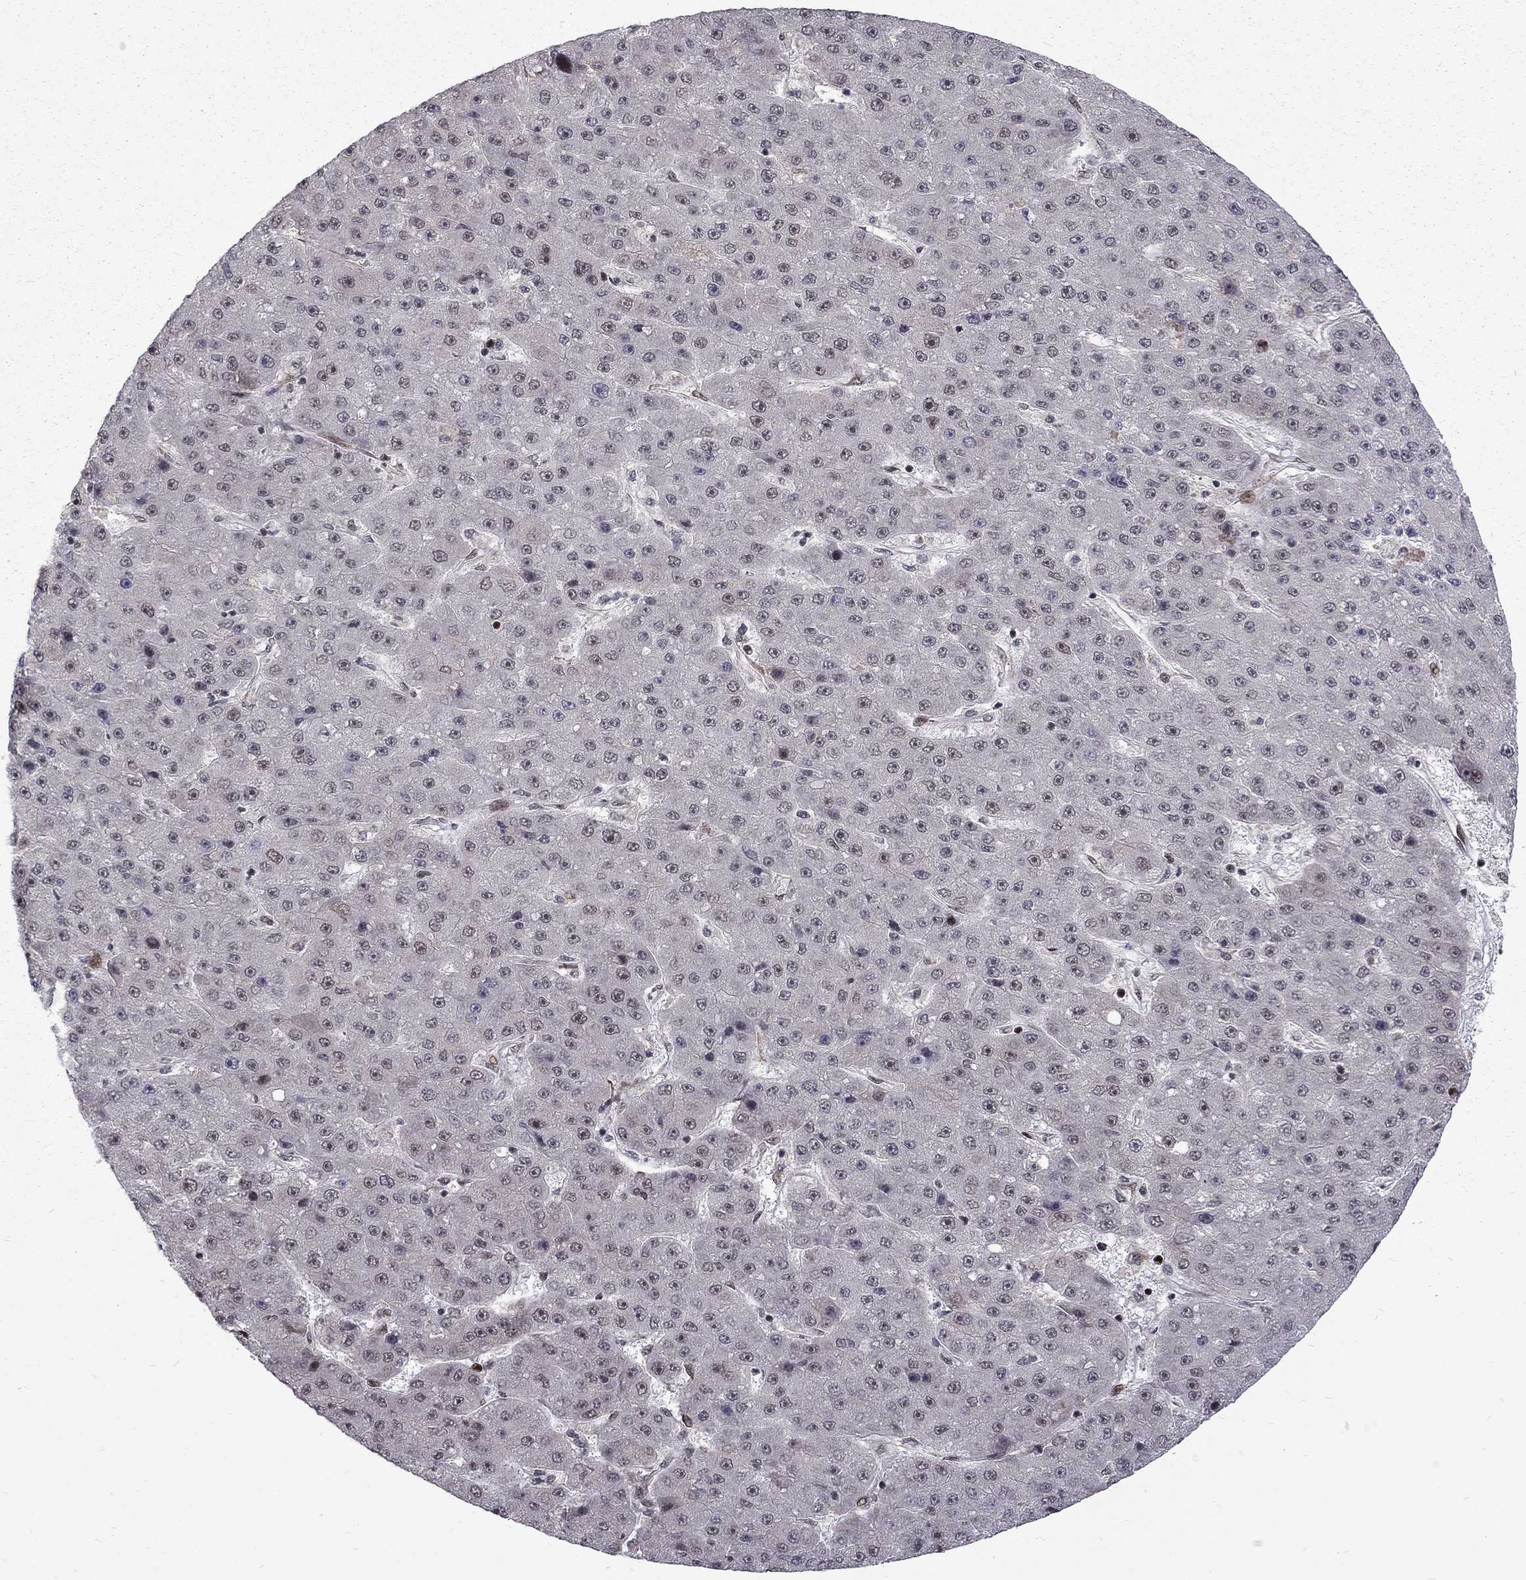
{"staining": {"intensity": "negative", "quantity": "none", "location": "none"}, "tissue": "liver cancer", "cell_type": "Tumor cells", "image_type": "cancer", "snomed": [{"axis": "morphology", "description": "Carcinoma, Hepatocellular, NOS"}, {"axis": "topography", "description": "Liver"}], "caption": "Immunohistochemistry image of neoplastic tissue: human hepatocellular carcinoma (liver) stained with DAB (3,3'-diaminobenzidine) demonstrates no significant protein staining in tumor cells. (Brightfield microscopy of DAB (3,3'-diaminobenzidine) immunohistochemistry at high magnification).", "gene": "TCEAL1", "patient": {"sex": "male", "age": 67}}